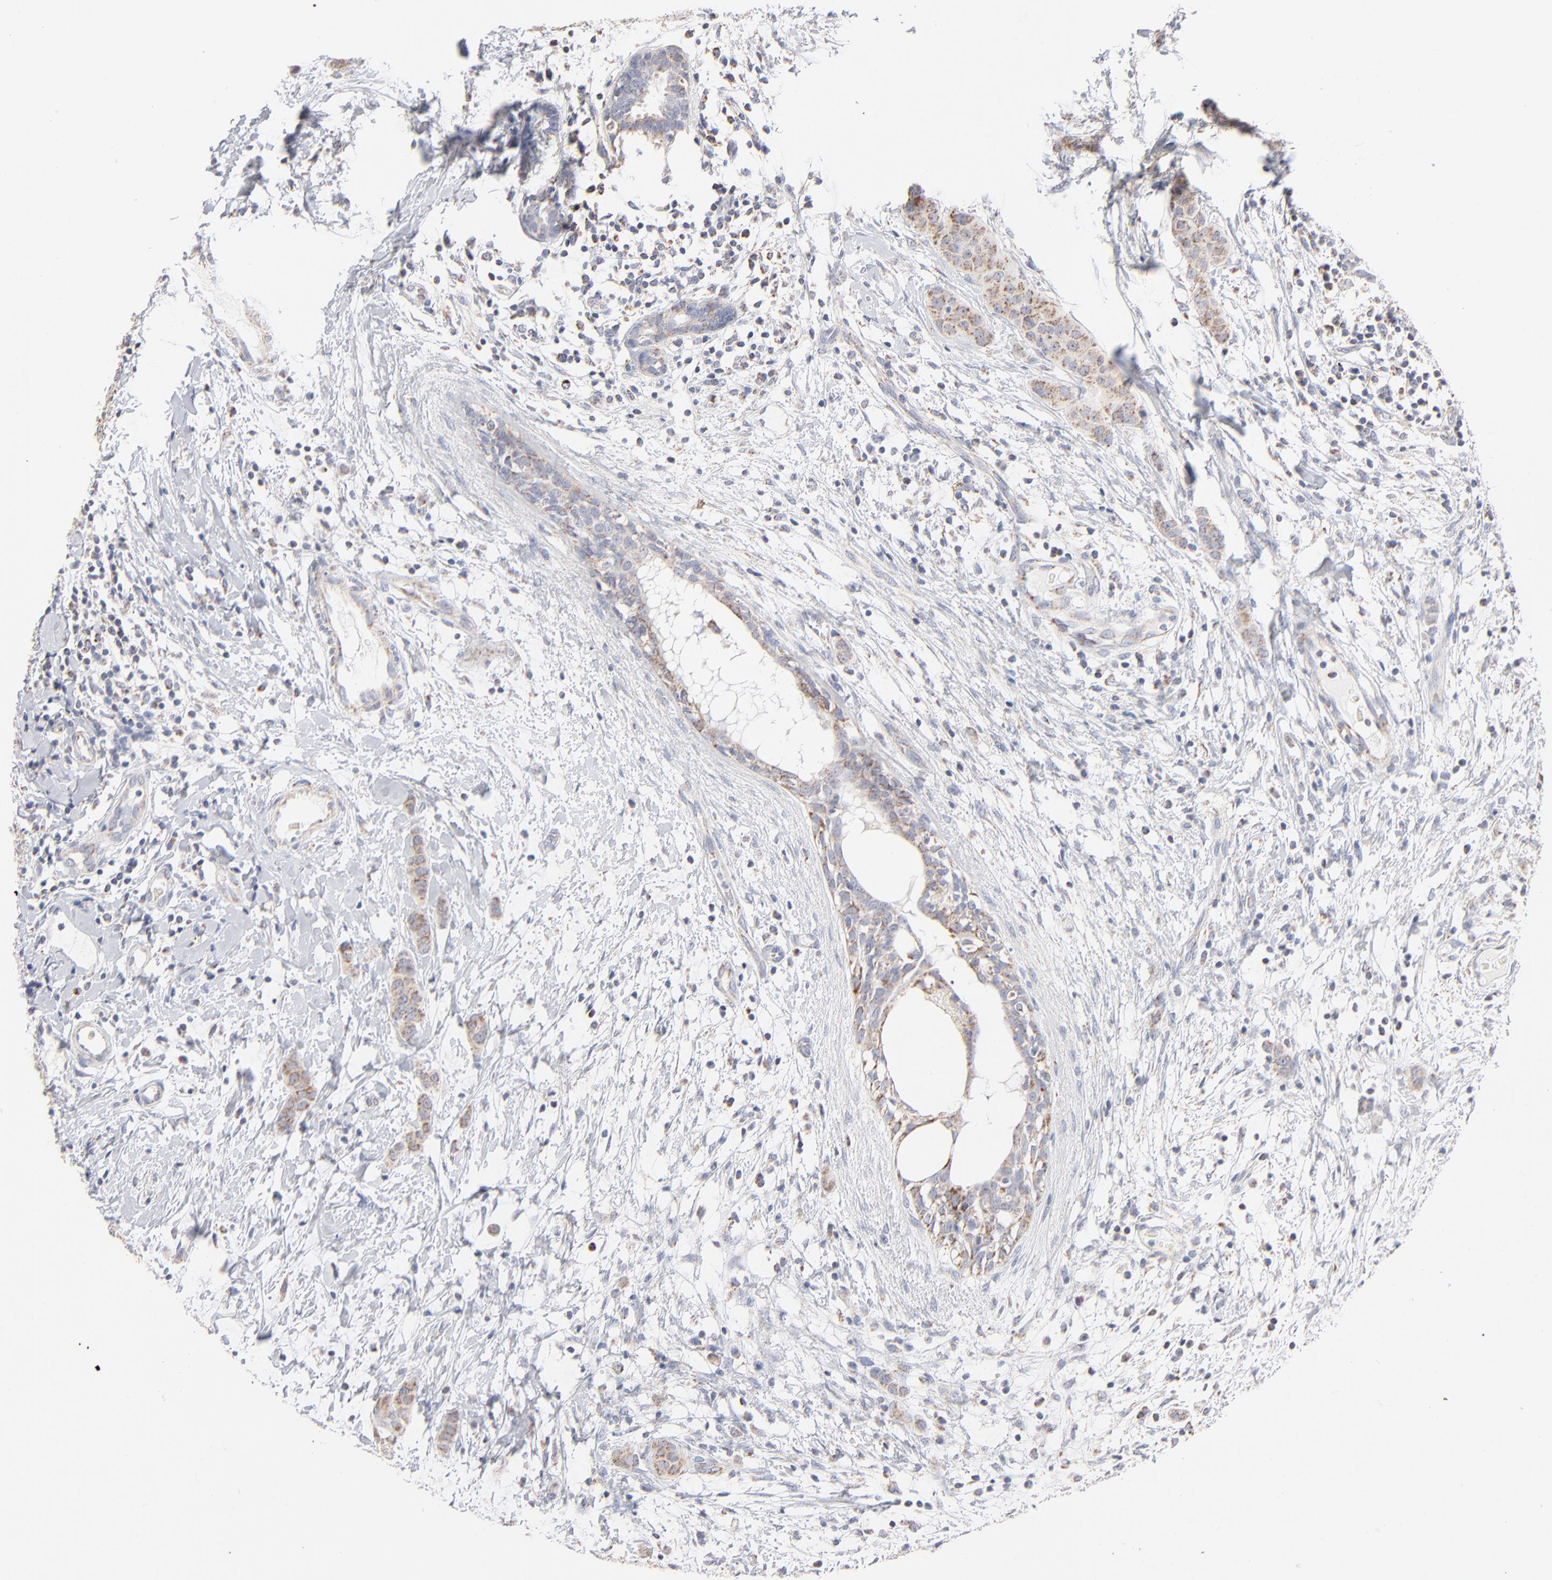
{"staining": {"intensity": "moderate", "quantity": ">75%", "location": "cytoplasmic/membranous"}, "tissue": "breast cancer", "cell_type": "Tumor cells", "image_type": "cancer", "snomed": [{"axis": "morphology", "description": "Duct carcinoma"}, {"axis": "topography", "description": "Breast"}], "caption": "Immunohistochemical staining of breast invasive ductal carcinoma shows moderate cytoplasmic/membranous protein expression in approximately >75% of tumor cells.", "gene": "MRPL58", "patient": {"sex": "female", "age": 40}}